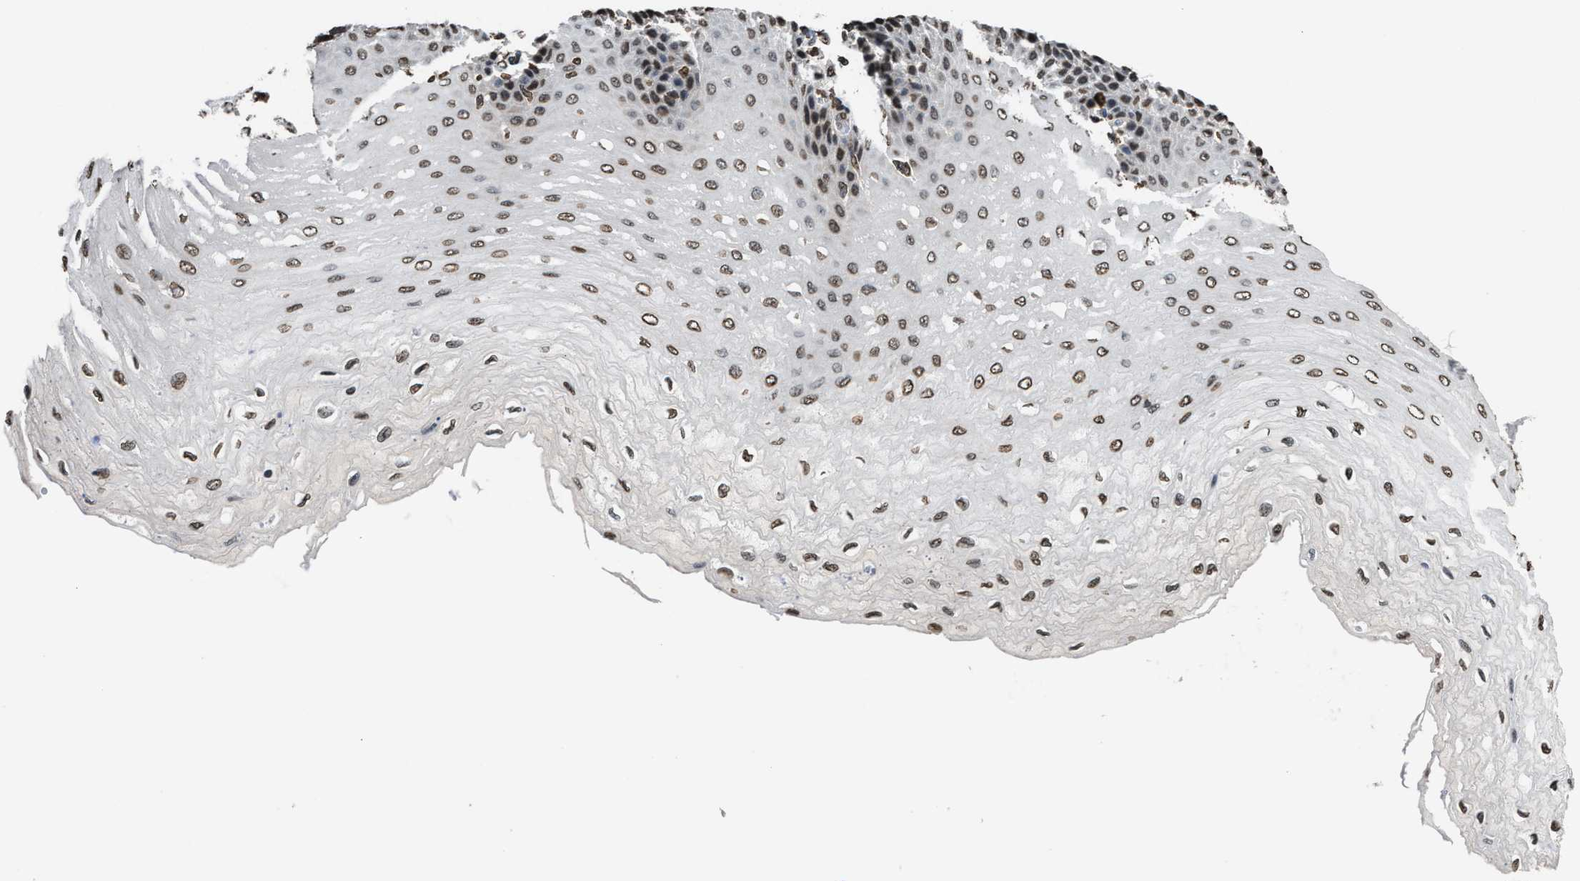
{"staining": {"intensity": "moderate", "quantity": ">75%", "location": "nuclear"}, "tissue": "esophagus", "cell_type": "Squamous epithelial cells", "image_type": "normal", "snomed": [{"axis": "morphology", "description": "Normal tissue, NOS"}, {"axis": "topography", "description": "Esophagus"}], "caption": "Protein expression analysis of unremarkable human esophagus reveals moderate nuclear positivity in approximately >75% of squamous epithelial cells.", "gene": "DNASE1L3", "patient": {"sex": "female", "age": 72}}